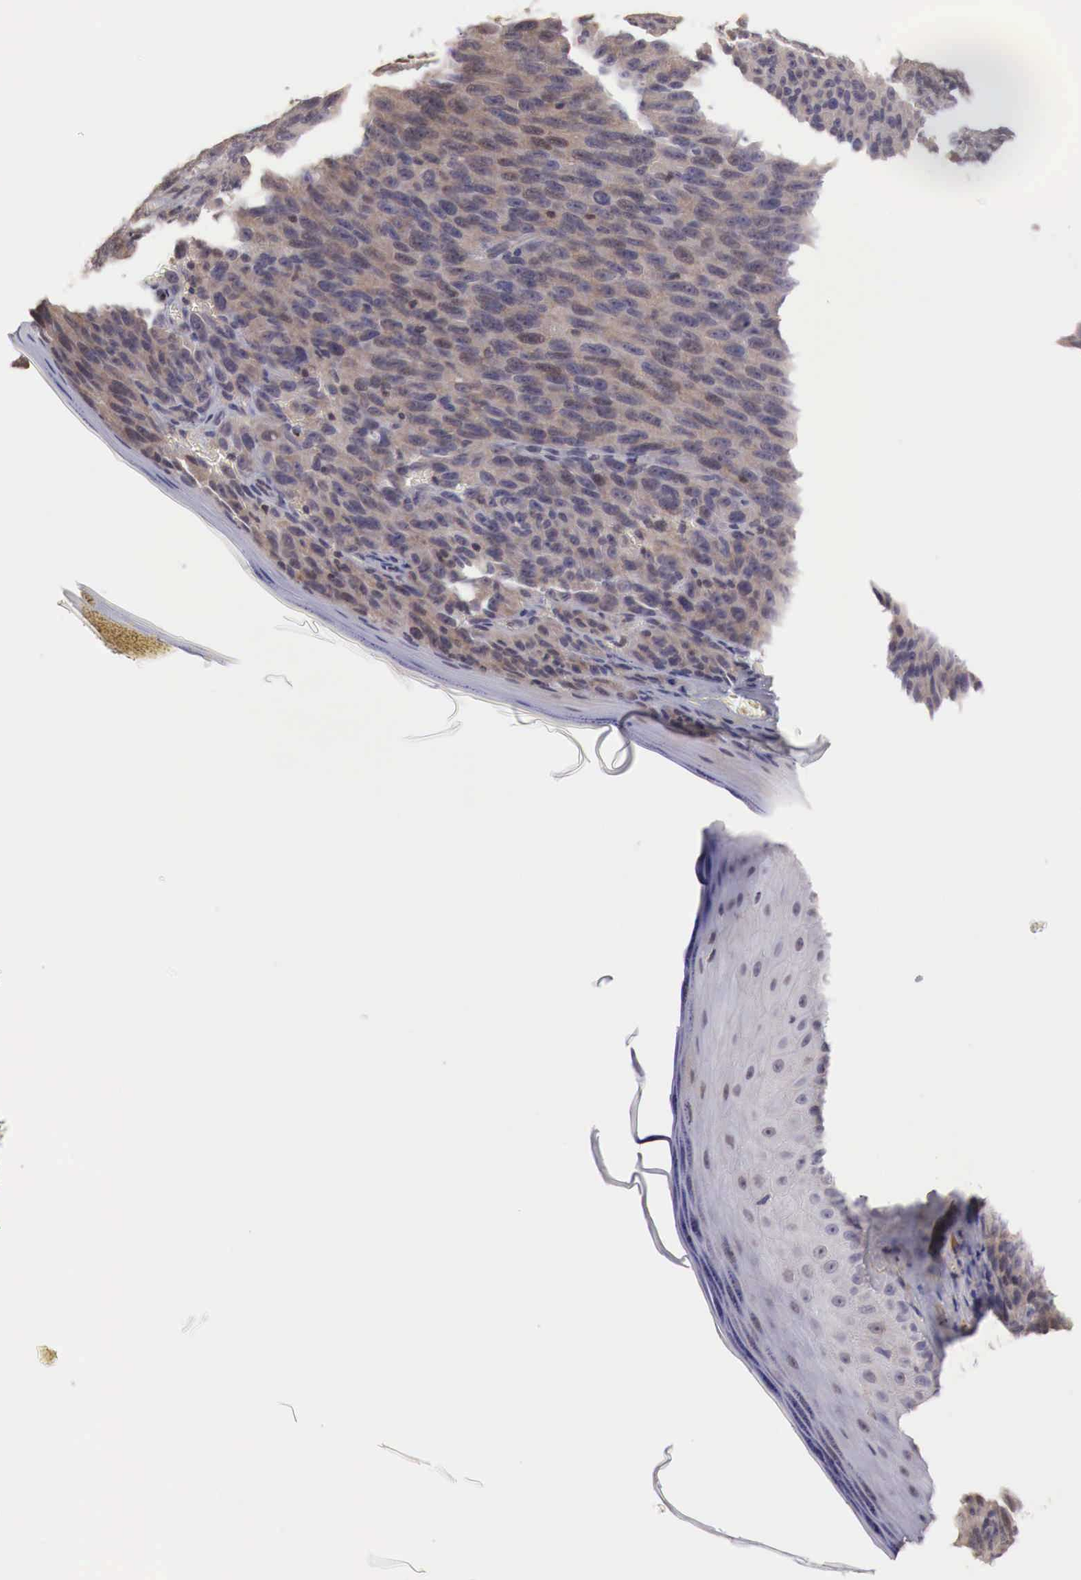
{"staining": {"intensity": "weak", "quantity": "<25%", "location": "cytoplasmic/membranous"}, "tissue": "melanoma", "cell_type": "Tumor cells", "image_type": "cancer", "snomed": [{"axis": "morphology", "description": "Malignant melanoma, NOS"}, {"axis": "topography", "description": "Skin"}], "caption": "Tumor cells are negative for protein expression in human melanoma.", "gene": "TBC1D9", "patient": {"sex": "male", "age": 76}}